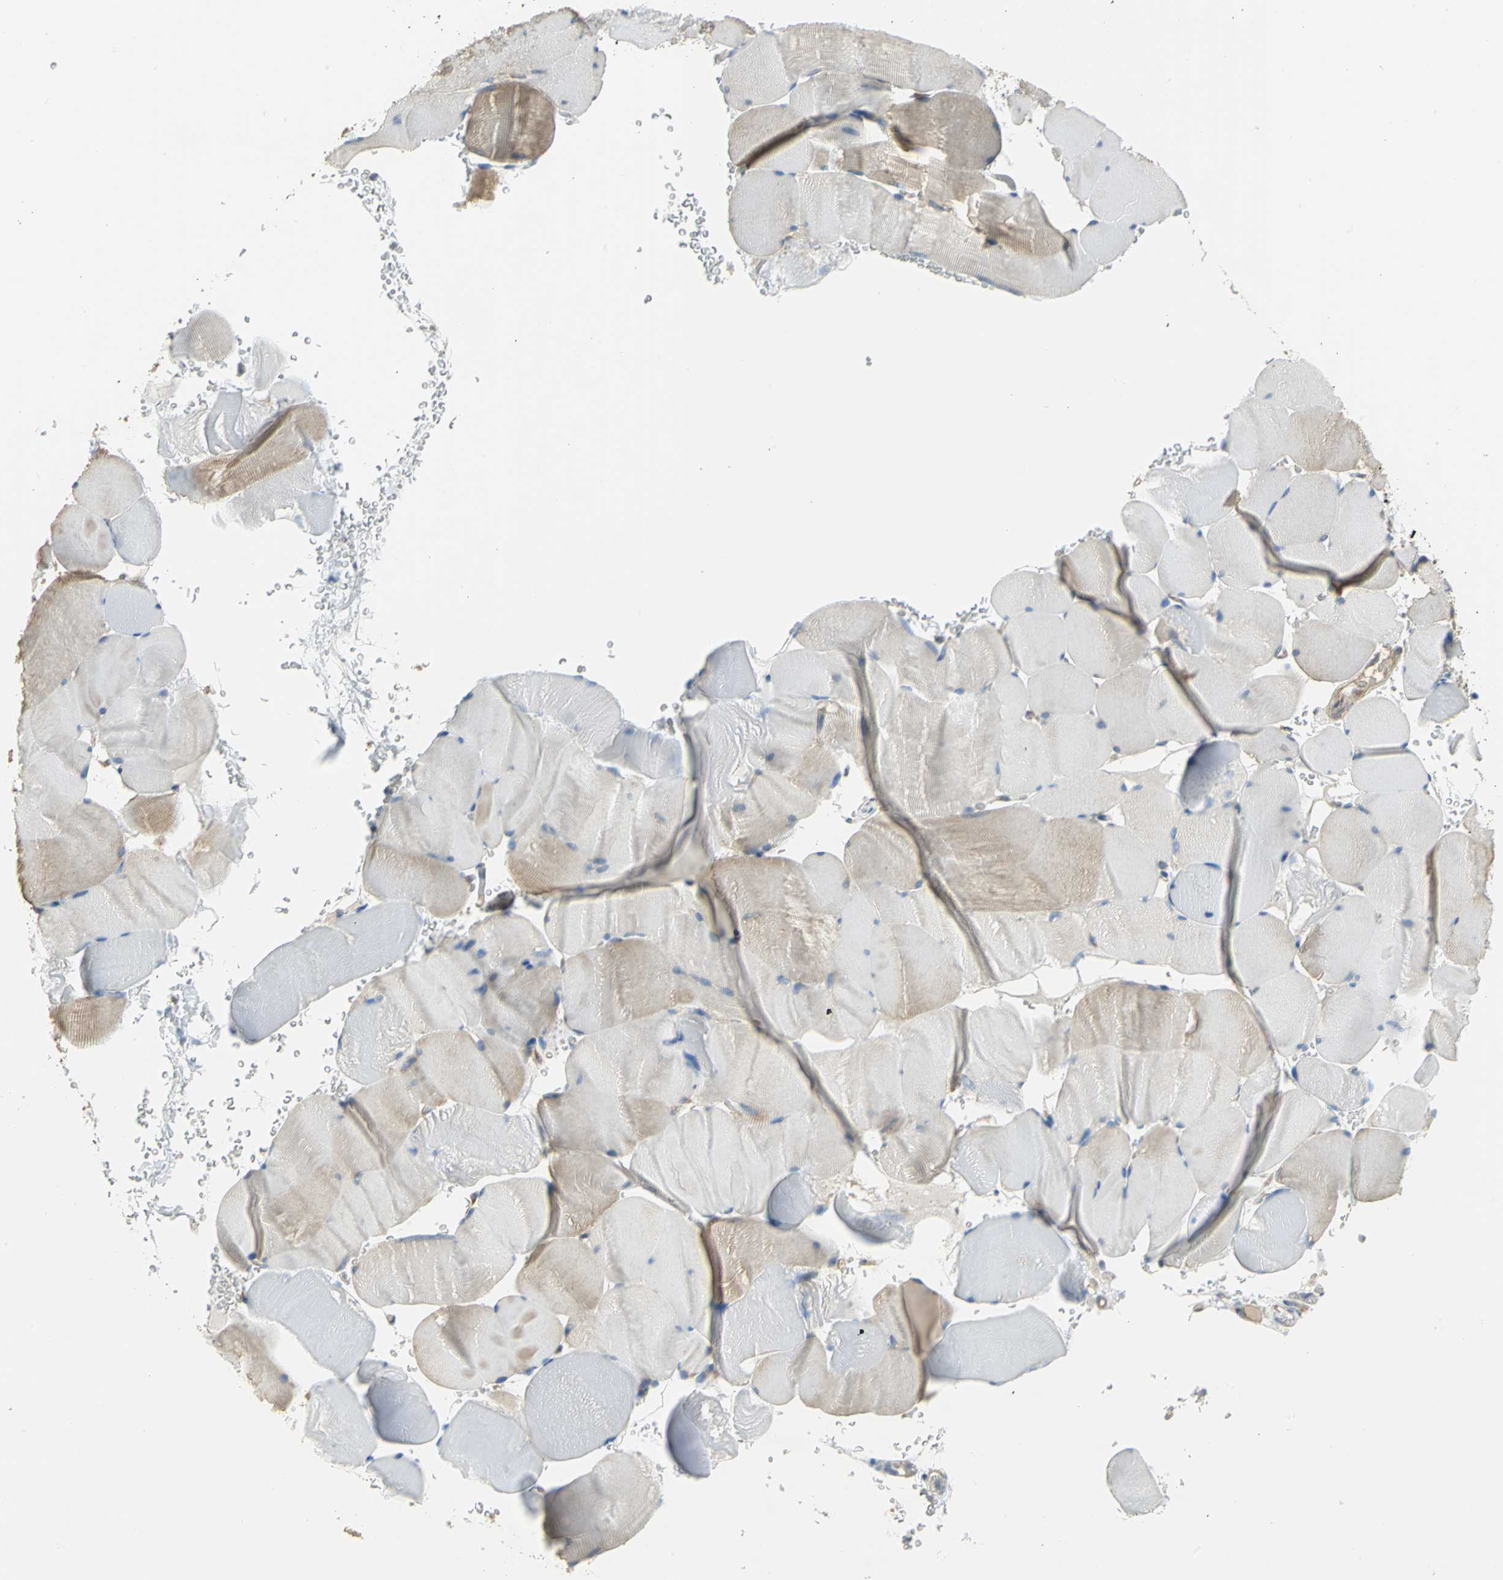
{"staining": {"intensity": "weak", "quantity": "25%-75%", "location": "cytoplasmic/membranous,nuclear"}, "tissue": "skeletal muscle", "cell_type": "Myocytes", "image_type": "normal", "snomed": [{"axis": "morphology", "description": "Normal tissue, NOS"}, {"axis": "topography", "description": "Skeletal muscle"}], "caption": "Protein staining displays weak cytoplasmic/membranous,nuclear staining in approximately 25%-75% of myocytes in unremarkable skeletal muscle.", "gene": "DIAPH2", "patient": {"sex": "male", "age": 62}}